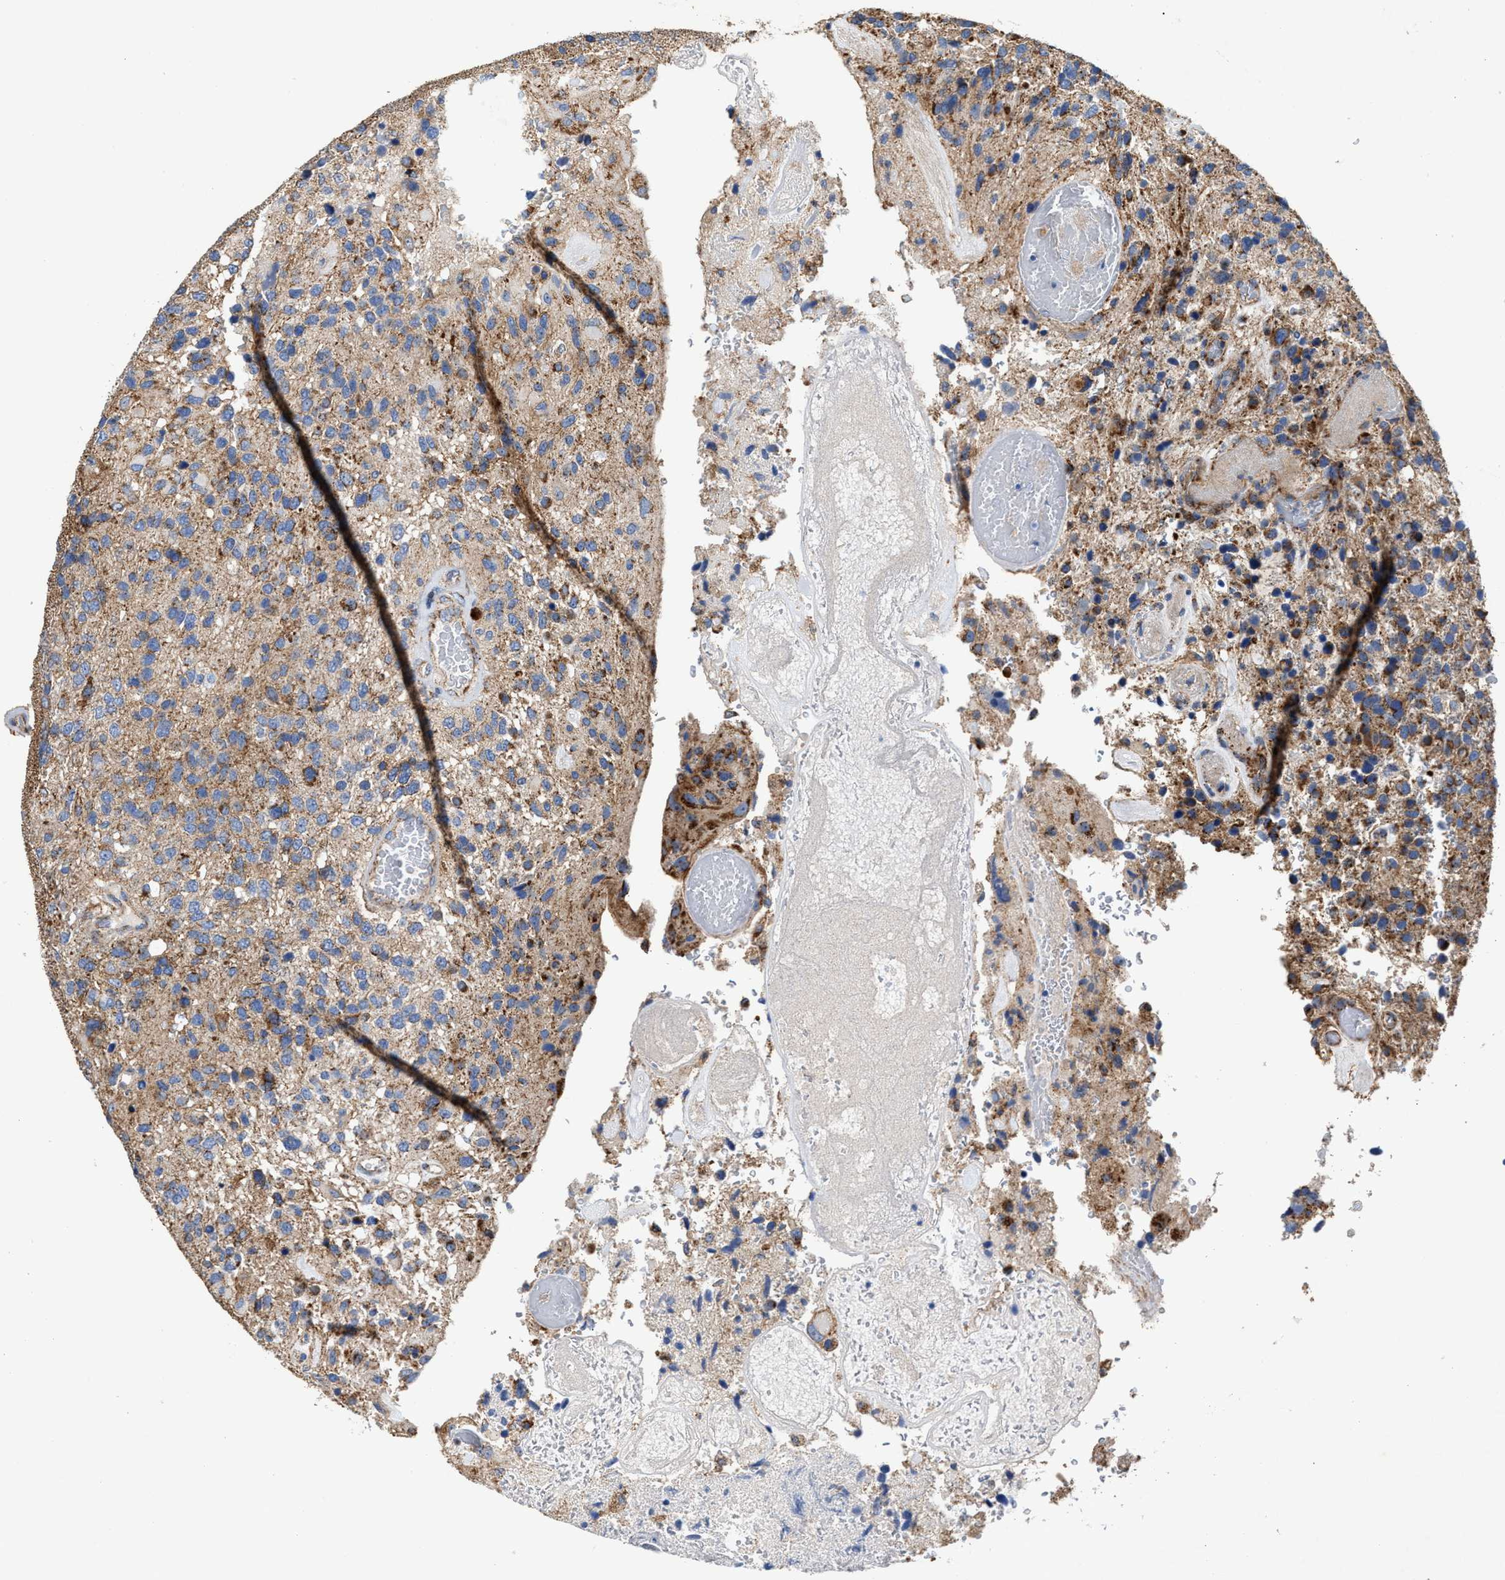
{"staining": {"intensity": "moderate", "quantity": "25%-75%", "location": "cytoplasmic/membranous"}, "tissue": "glioma", "cell_type": "Tumor cells", "image_type": "cancer", "snomed": [{"axis": "morphology", "description": "Glioma, malignant, High grade"}, {"axis": "topography", "description": "Brain"}], "caption": "Moderate cytoplasmic/membranous protein positivity is present in approximately 25%-75% of tumor cells in glioma.", "gene": "MECR", "patient": {"sex": "female", "age": 58}}